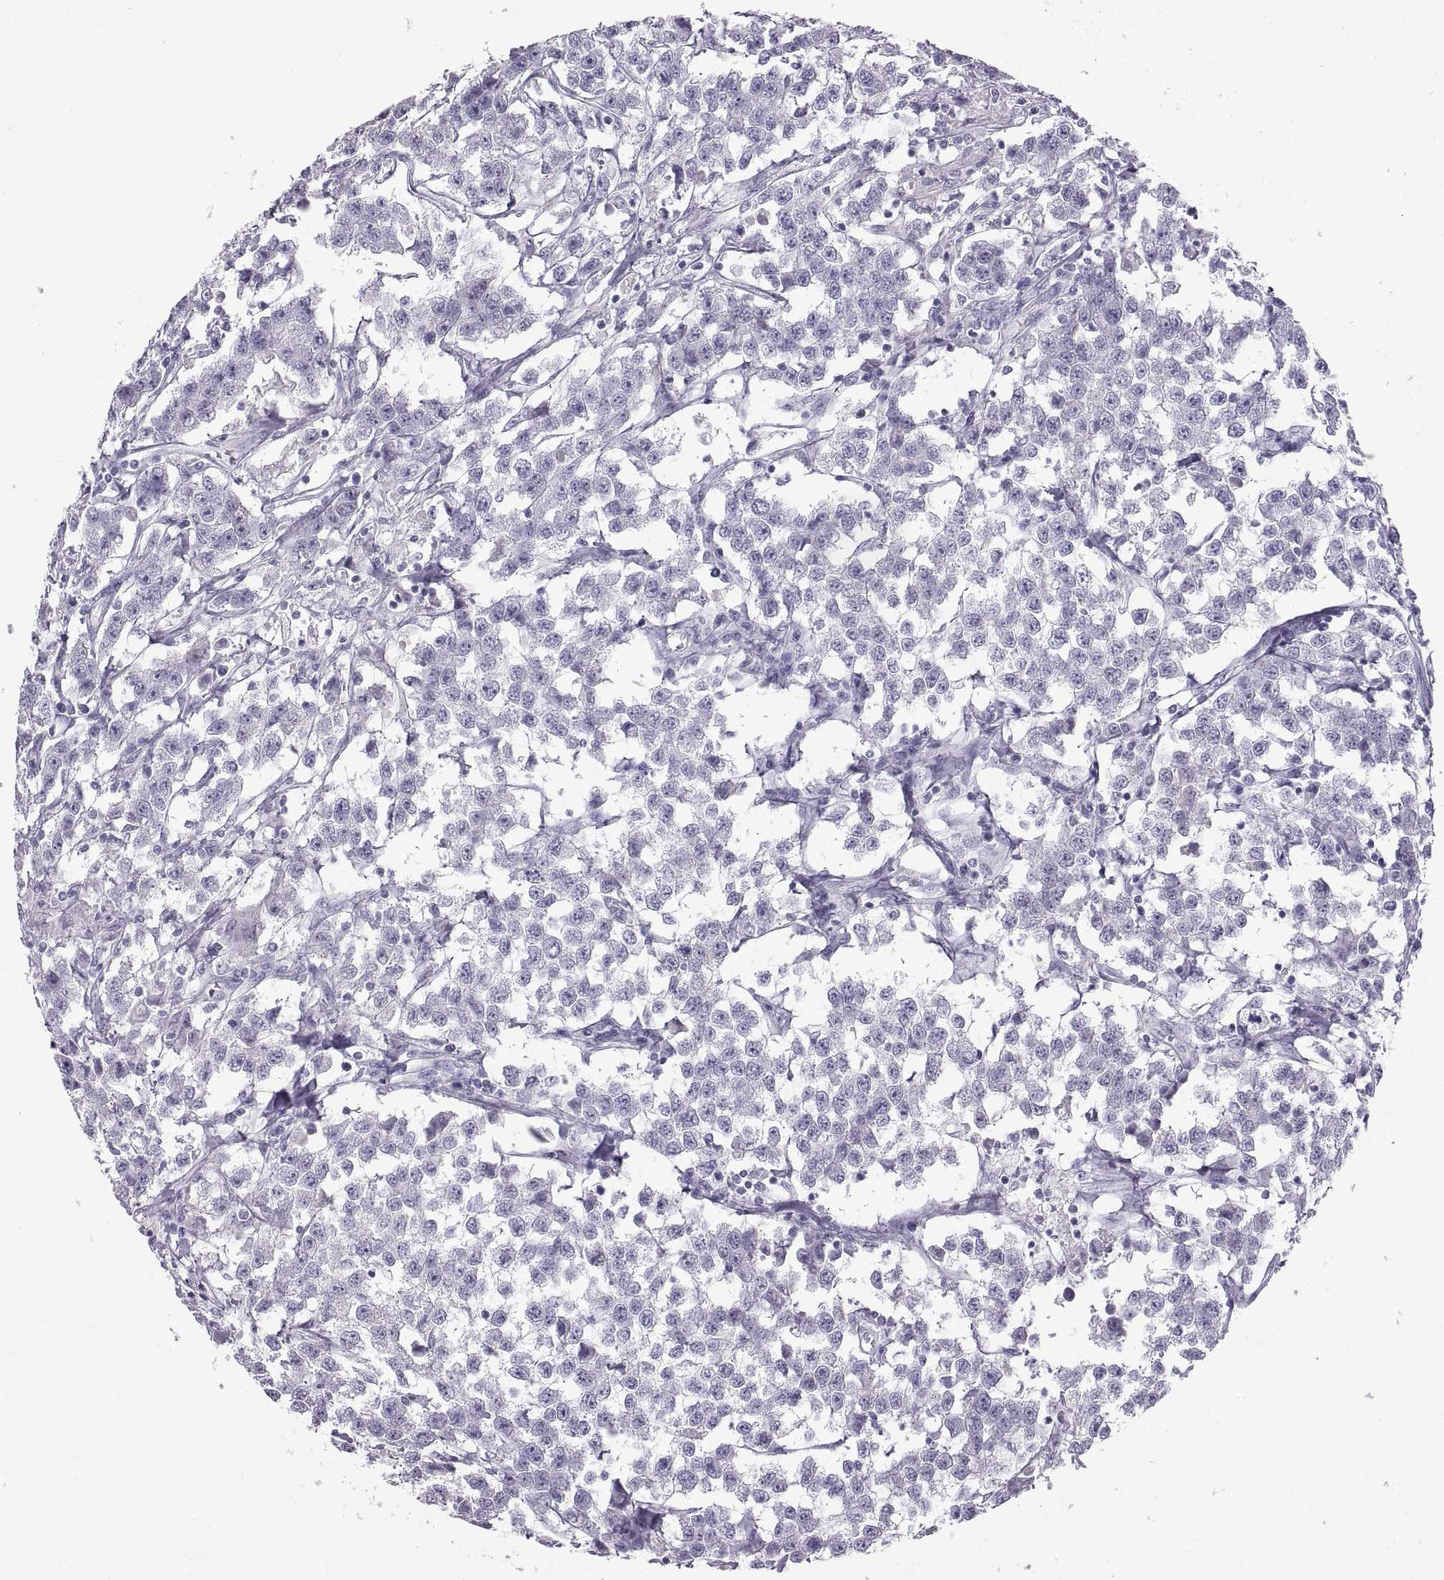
{"staining": {"intensity": "negative", "quantity": "none", "location": "none"}, "tissue": "testis cancer", "cell_type": "Tumor cells", "image_type": "cancer", "snomed": [{"axis": "morphology", "description": "Seminoma, NOS"}, {"axis": "topography", "description": "Testis"}], "caption": "Tumor cells are negative for protein expression in human testis seminoma.", "gene": "WFDC8", "patient": {"sex": "male", "age": 59}}